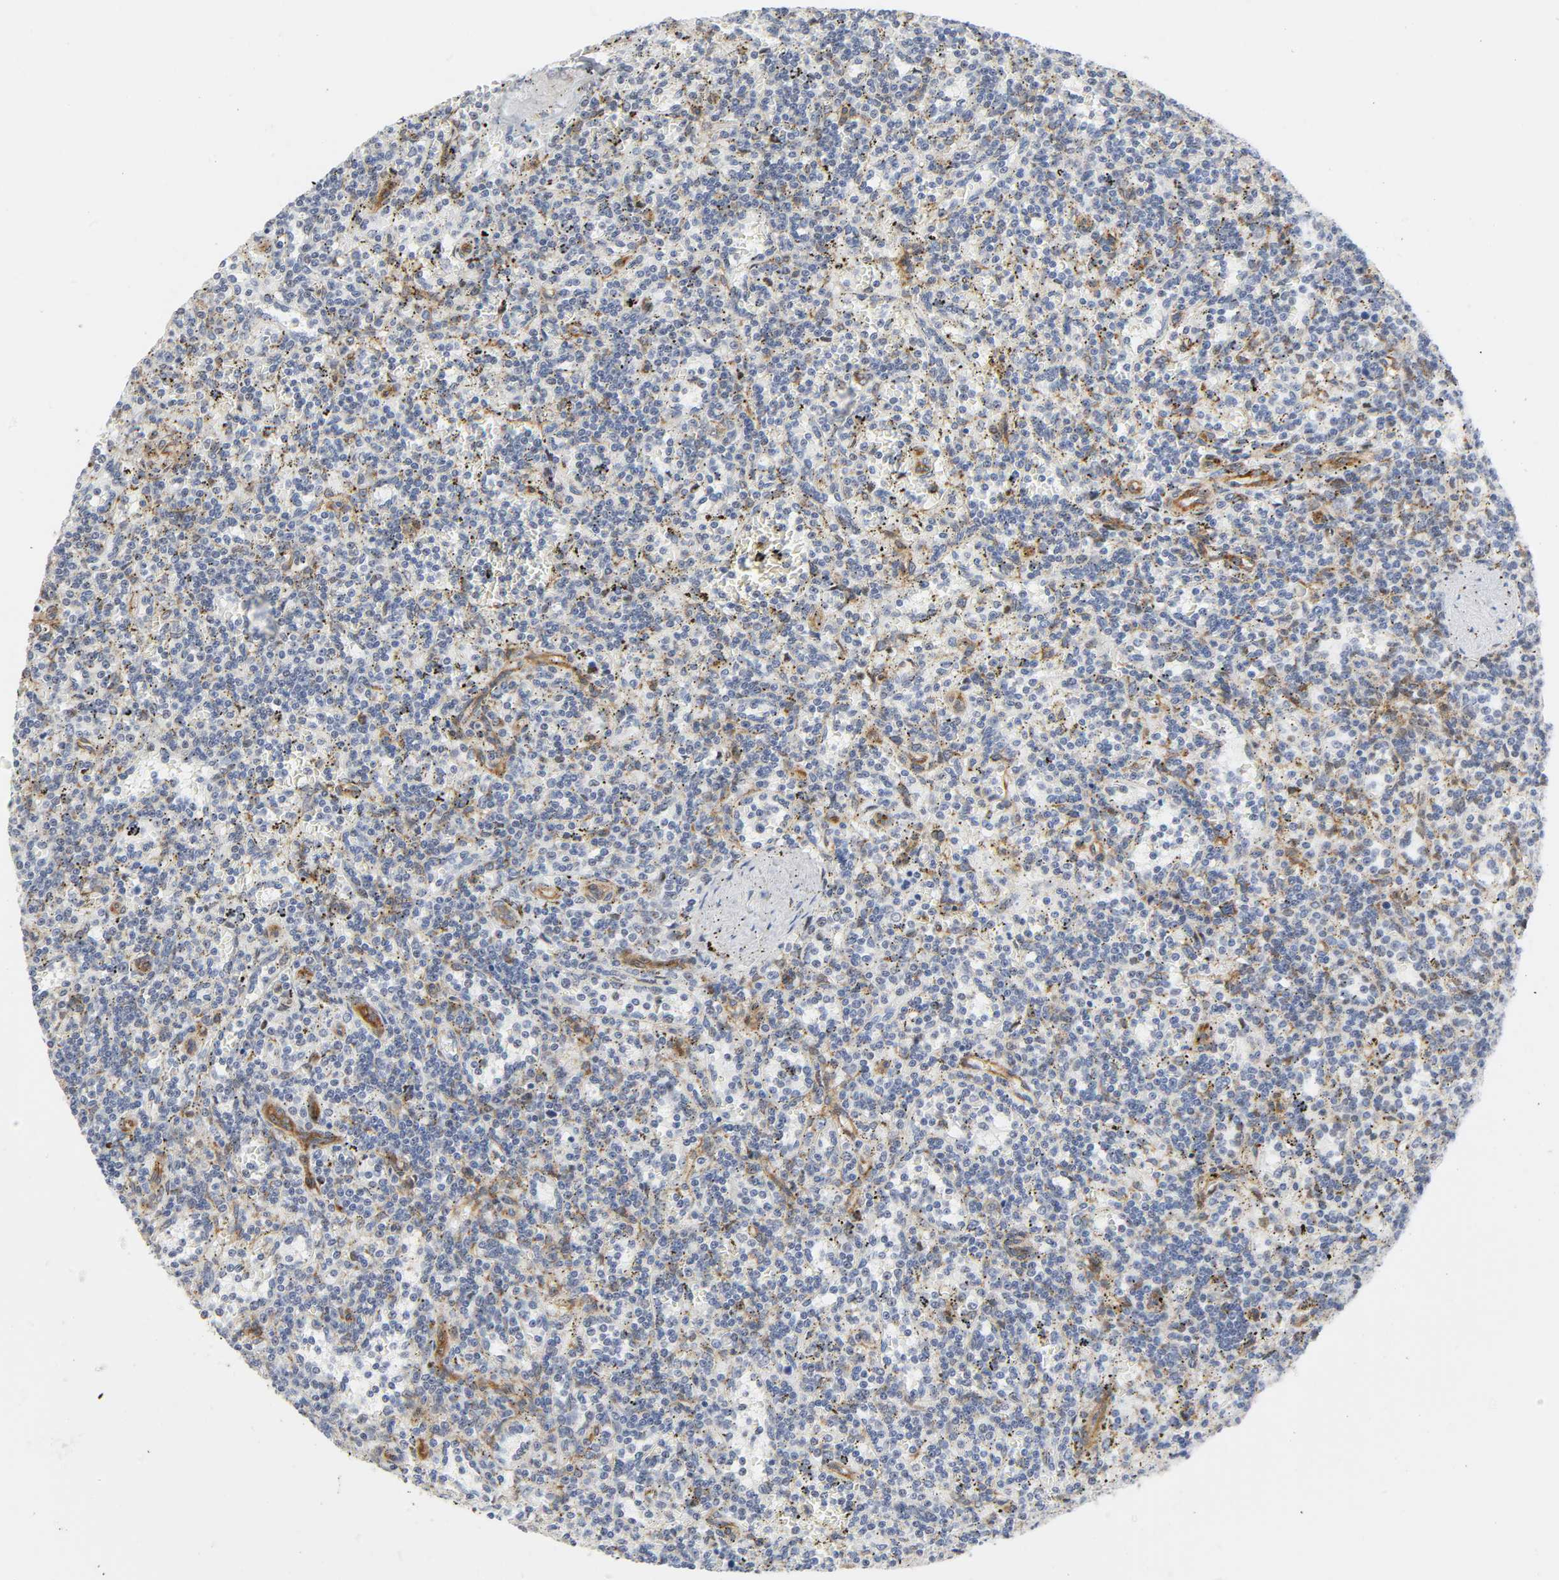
{"staining": {"intensity": "negative", "quantity": "none", "location": "none"}, "tissue": "lymphoma", "cell_type": "Tumor cells", "image_type": "cancer", "snomed": [{"axis": "morphology", "description": "Malignant lymphoma, non-Hodgkin's type, Low grade"}, {"axis": "topography", "description": "Spleen"}], "caption": "An immunohistochemistry (IHC) photomicrograph of malignant lymphoma, non-Hodgkin's type (low-grade) is shown. There is no staining in tumor cells of malignant lymphoma, non-Hodgkin's type (low-grade). The staining was performed using DAB (3,3'-diaminobenzidine) to visualize the protein expression in brown, while the nuclei were stained in blue with hematoxylin (Magnification: 20x).", "gene": "DOCK1", "patient": {"sex": "male", "age": 73}}